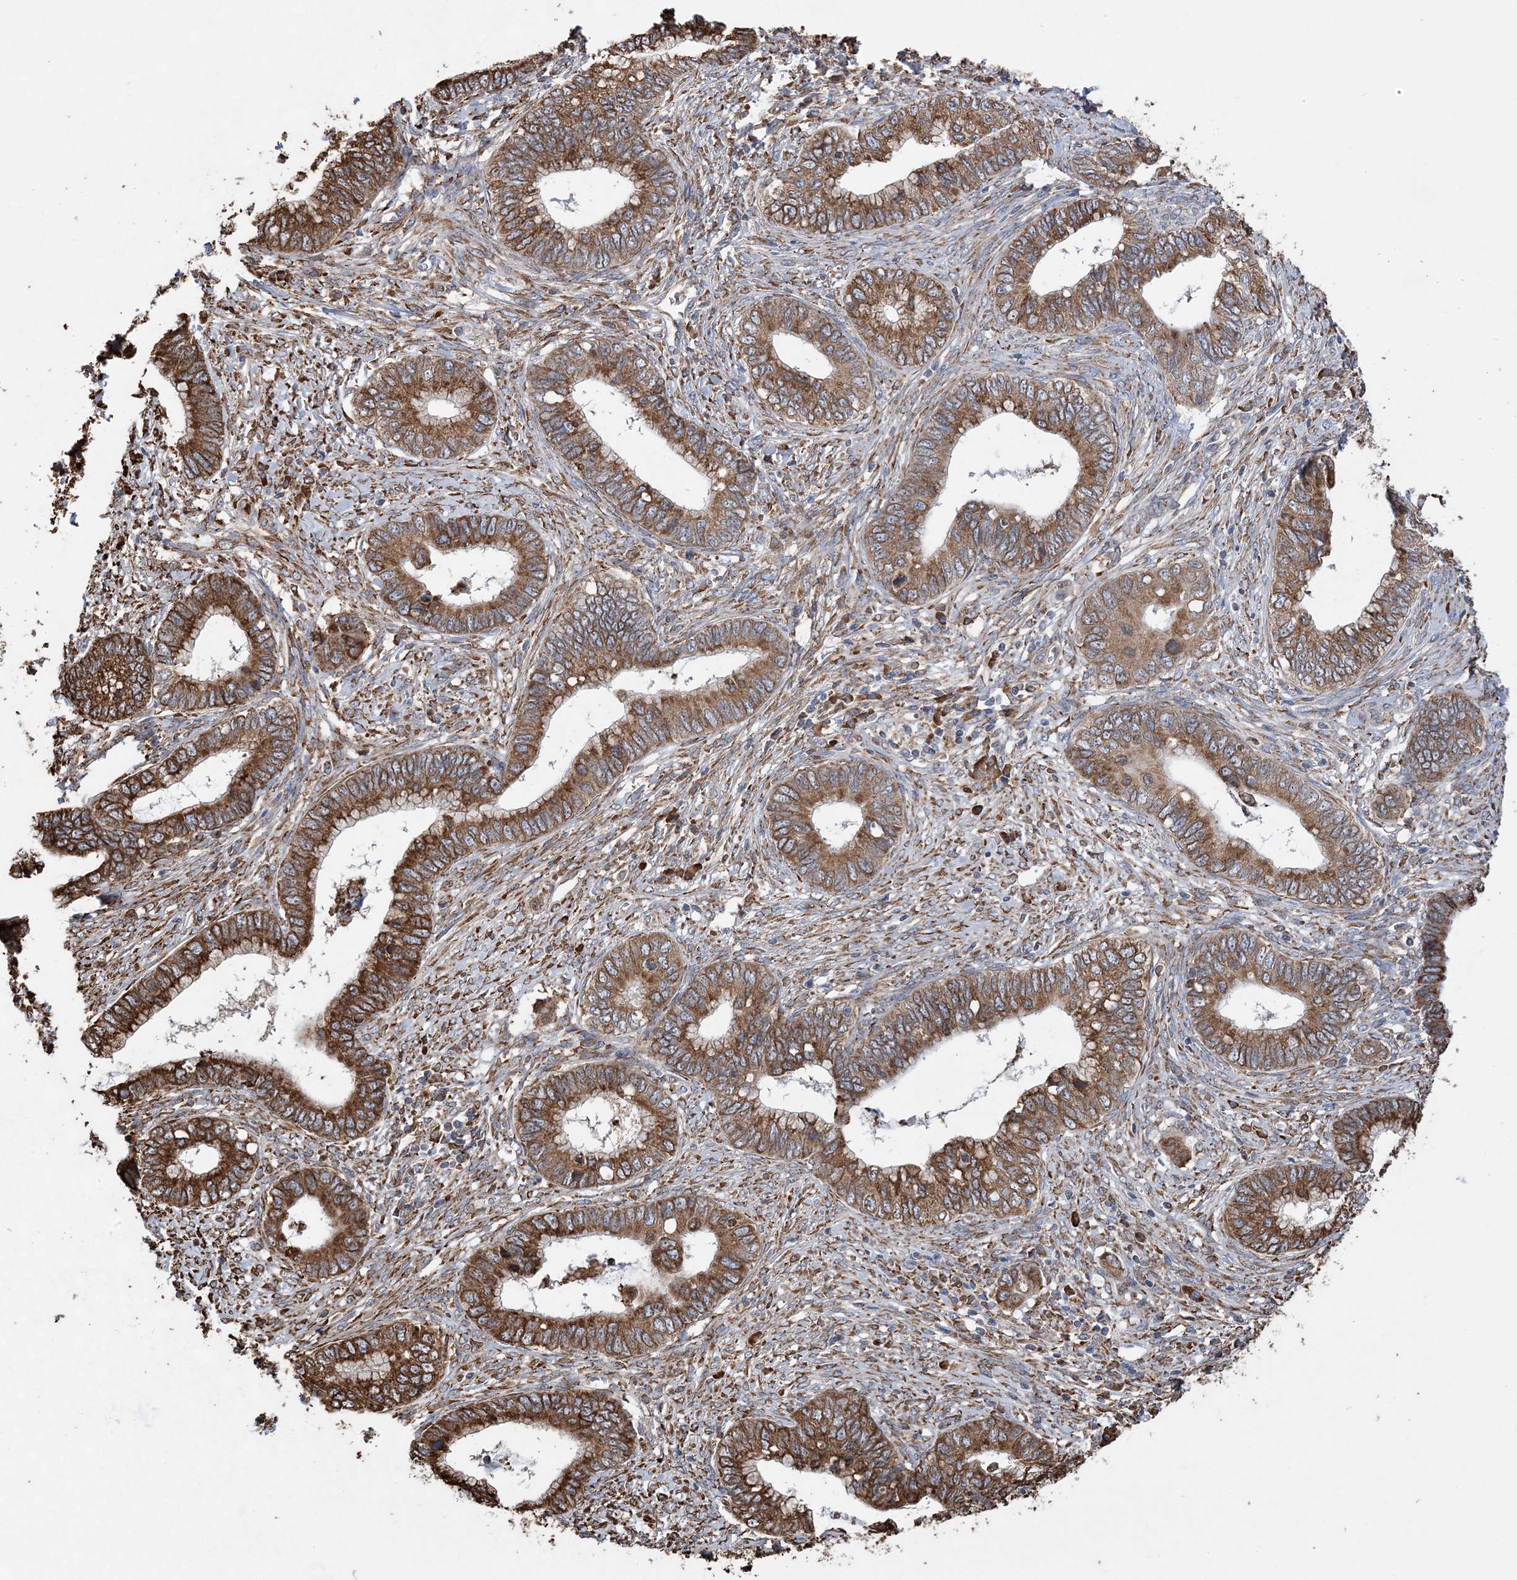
{"staining": {"intensity": "strong", "quantity": ">75%", "location": "cytoplasmic/membranous"}, "tissue": "cervical cancer", "cell_type": "Tumor cells", "image_type": "cancer", "snomed": [{"axis": "morphology", "description": "Adenocarcinoma, NOS"}, {"axis": "topography", "description": "Cervix"}], "caption": "There is high levels of strong cytoplasmic/membranous staining in tumor cells of cervical adenocarcinoma, as demonstrated by immunohistochemical staining (brown color).", "gene": "WDR12", "patient": {"sex": "female", "age": 44}}